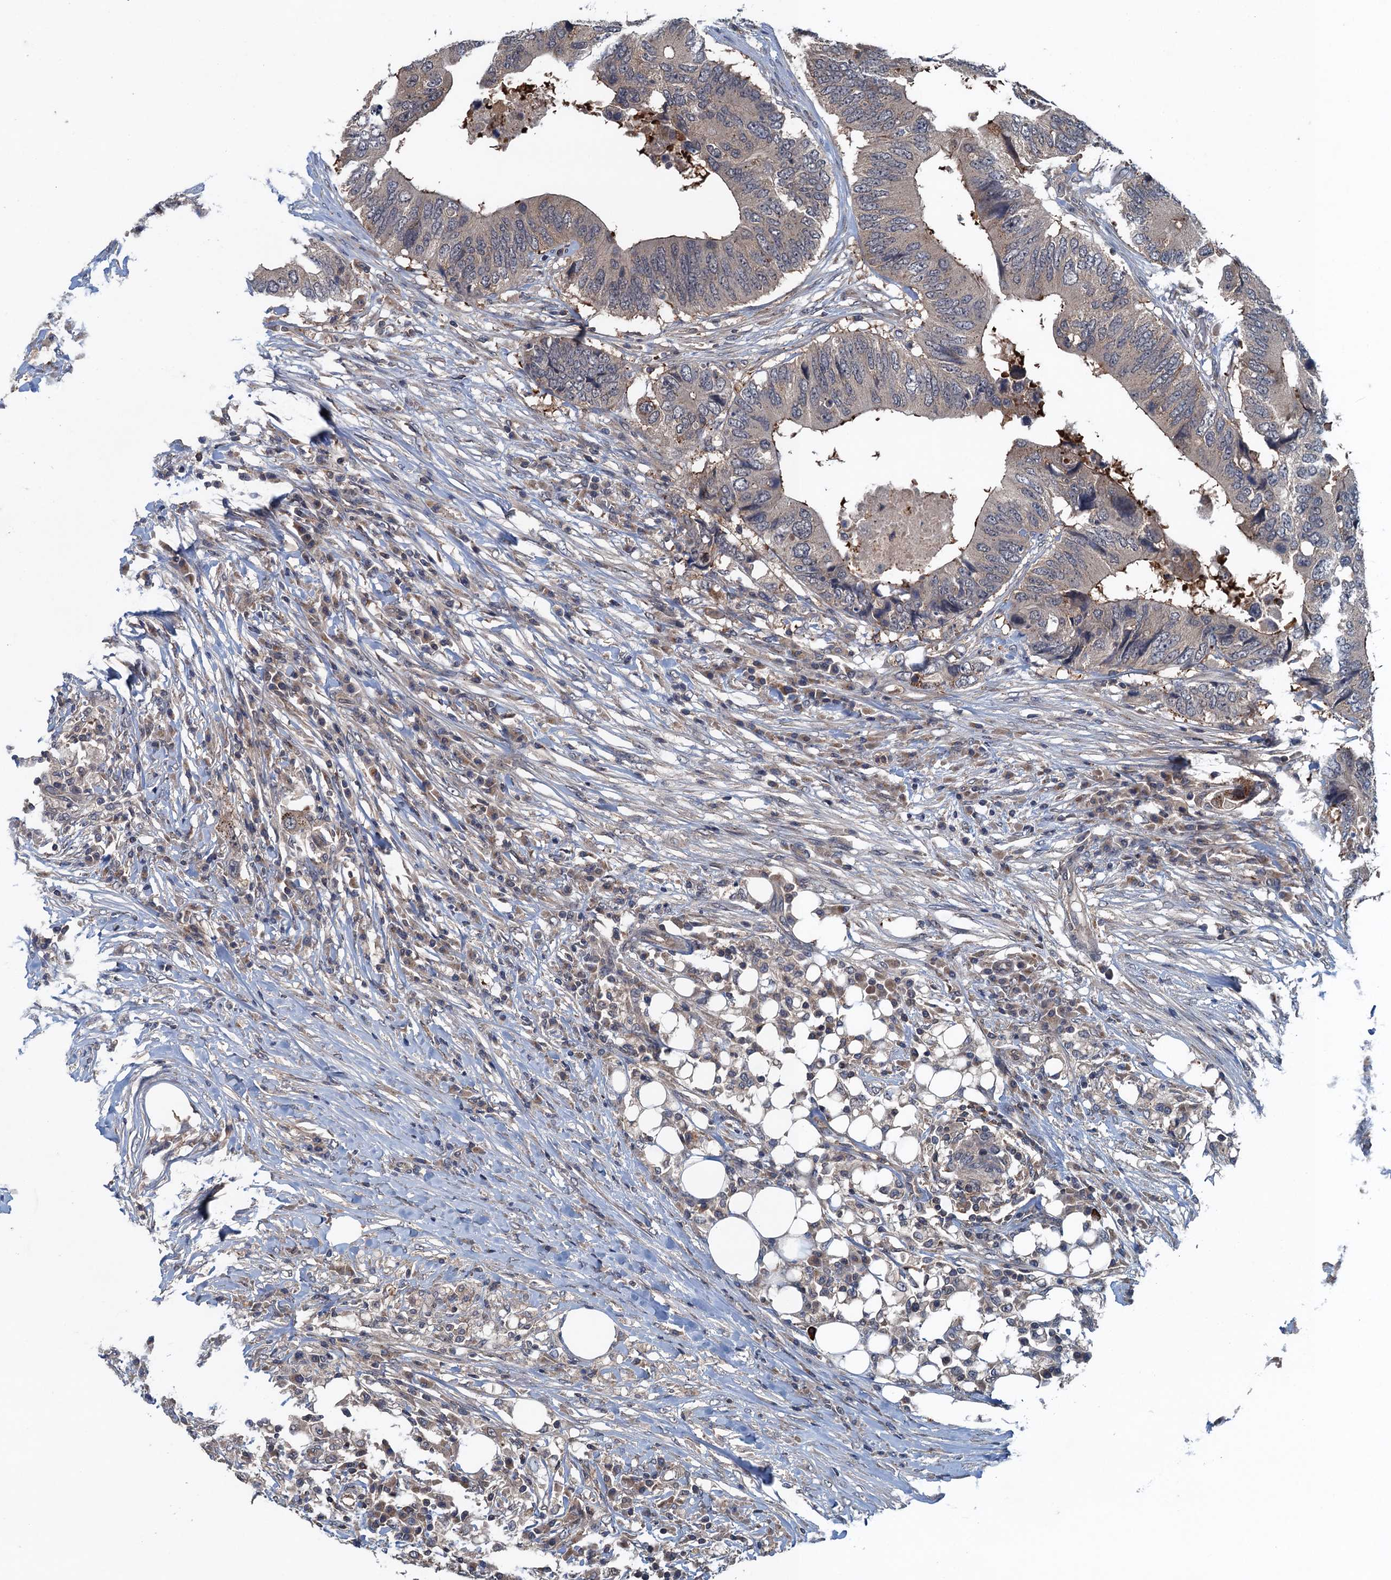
{"staining": {"intensity": "weak", "quantity": "<25%", "location": "cytoplasmic/membranous"}, "tissue": "colorectal cancer", "cell_type": "Tumor cells", "image_type": "cancer", "snomed": [{"axis": "morphology", "description": "Adenocarcinoma, NOS"}, {"axis": "topography", "description": "Colon"}], "caption": "Immunohistochemistry image of human colorectal adenocarcinoma stained for a protein (brown), which demonstrates no expression in tumor cells.", "gene": "RNF165", "patient": {"sex": "male", "age": 71}}